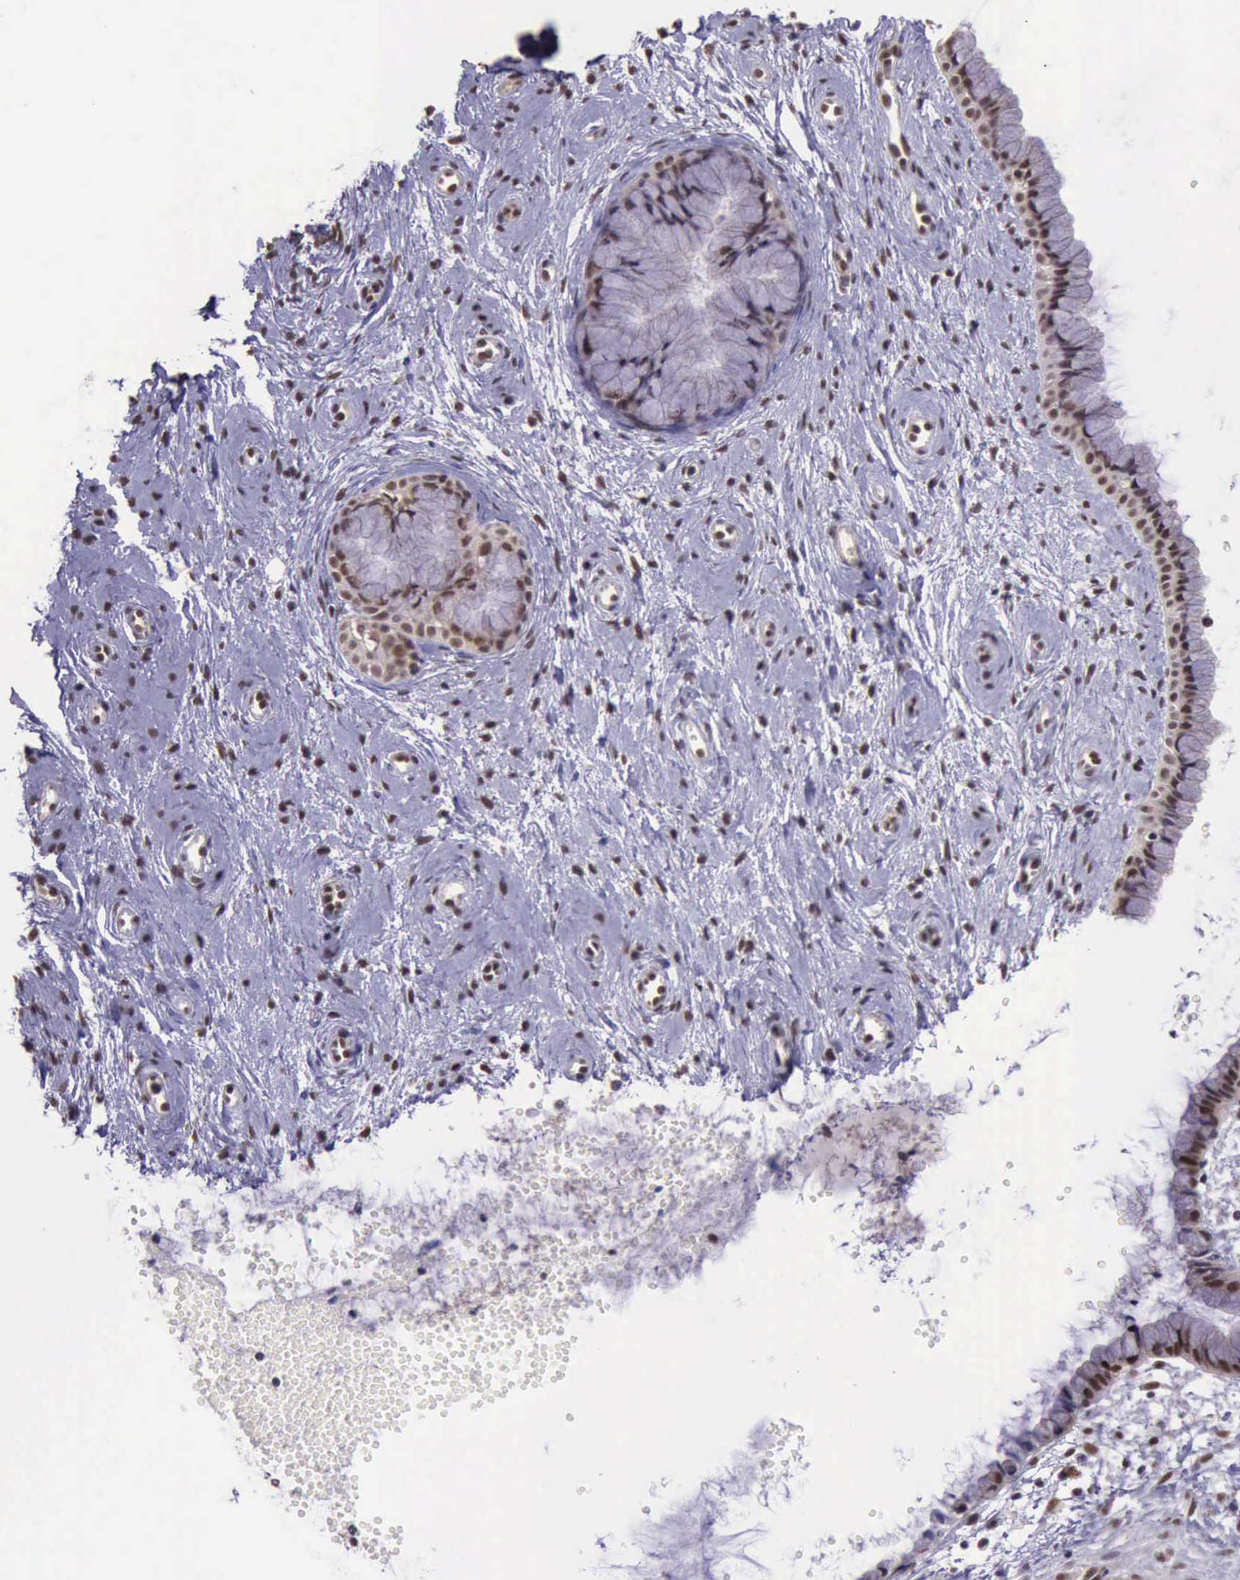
{"staining": {"intensity": "moderate", "quantity": ">75%", "location": "nuclear"}, "tissue": "cervix", "cell_type": "Glandular cells", "image_type": "normal", "snomed": [{"axis": "morphology", "description": "Normal tissue, NOS"}, {"axis": "topography", "description": "Cervix"}], "caption": "Immunohistochemical staining of benign cervix exhibits moderate nuclear protein positivity in about >75% of glandular cells. Using DAB (brown) and hematoxylin (blue) stains, captured at high magnification using brightfield microscopy.", "gene": "PRPF39", "patient": {"sex": "female", "age": 39}}